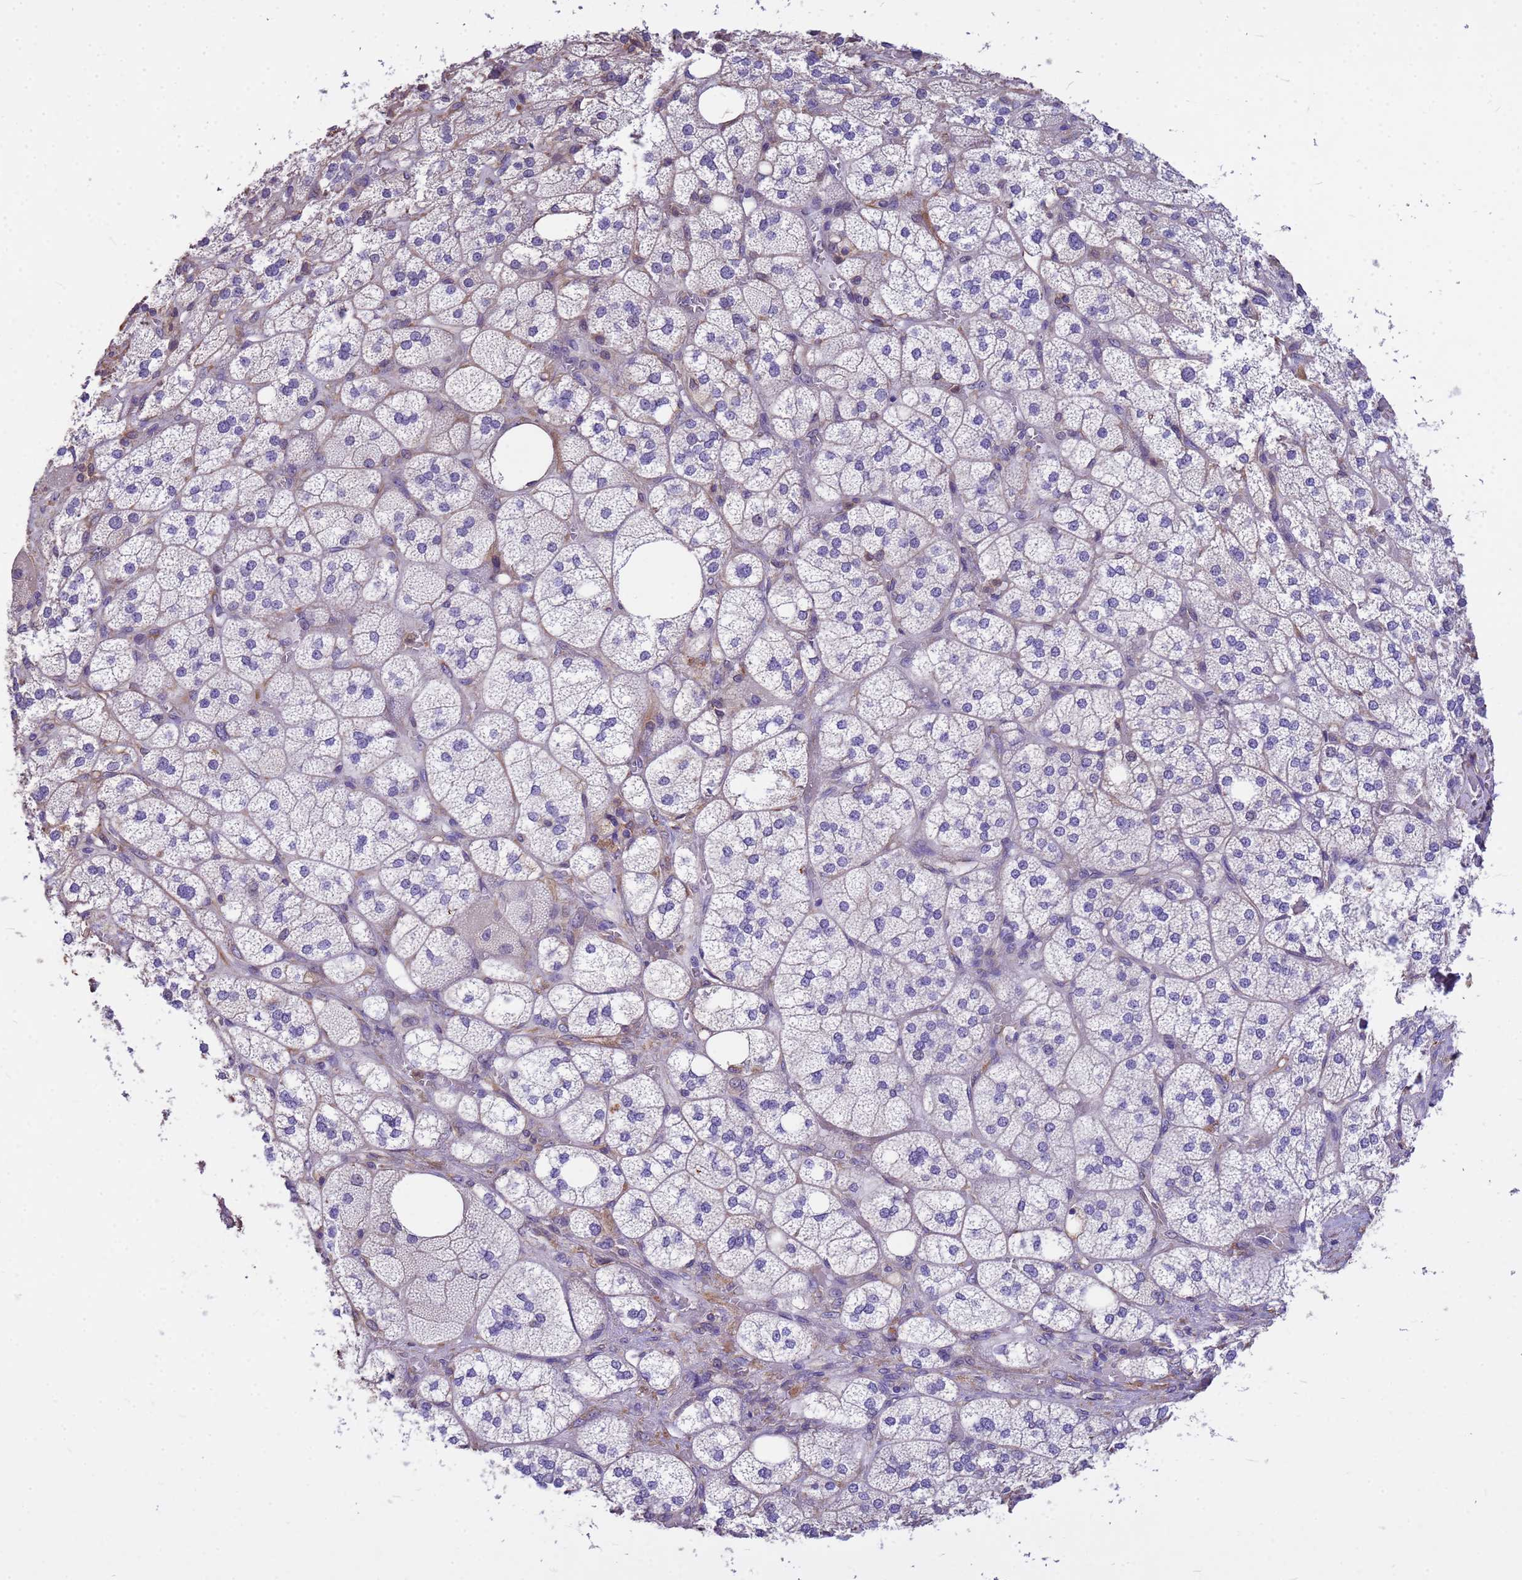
{"staining": {"intensity": "weak", "quantity": "<25%", "location": "cytoplasmic/membranous"}, "tissue": "adrenal gland", "cell_type": "Glandular cells", "image_type": "normal", "snomed": [{"axis": "morphology", "description": "Normal tissue, NOS"}, {"axis": "topography", "description": "Adrenal gland"}], "caption": "IHC image of unremarkable adrenal gland: human adrenal gland stained with DAB (3,3'-diaminobenzidine) reveals no significant protein expression in glandular cells. (Brightfield microscopy of DAB immunohistochemistry (IHC) at high magnification).", "gene": "TCEAL3", "patient": {"sex": "male", "age": 61}}